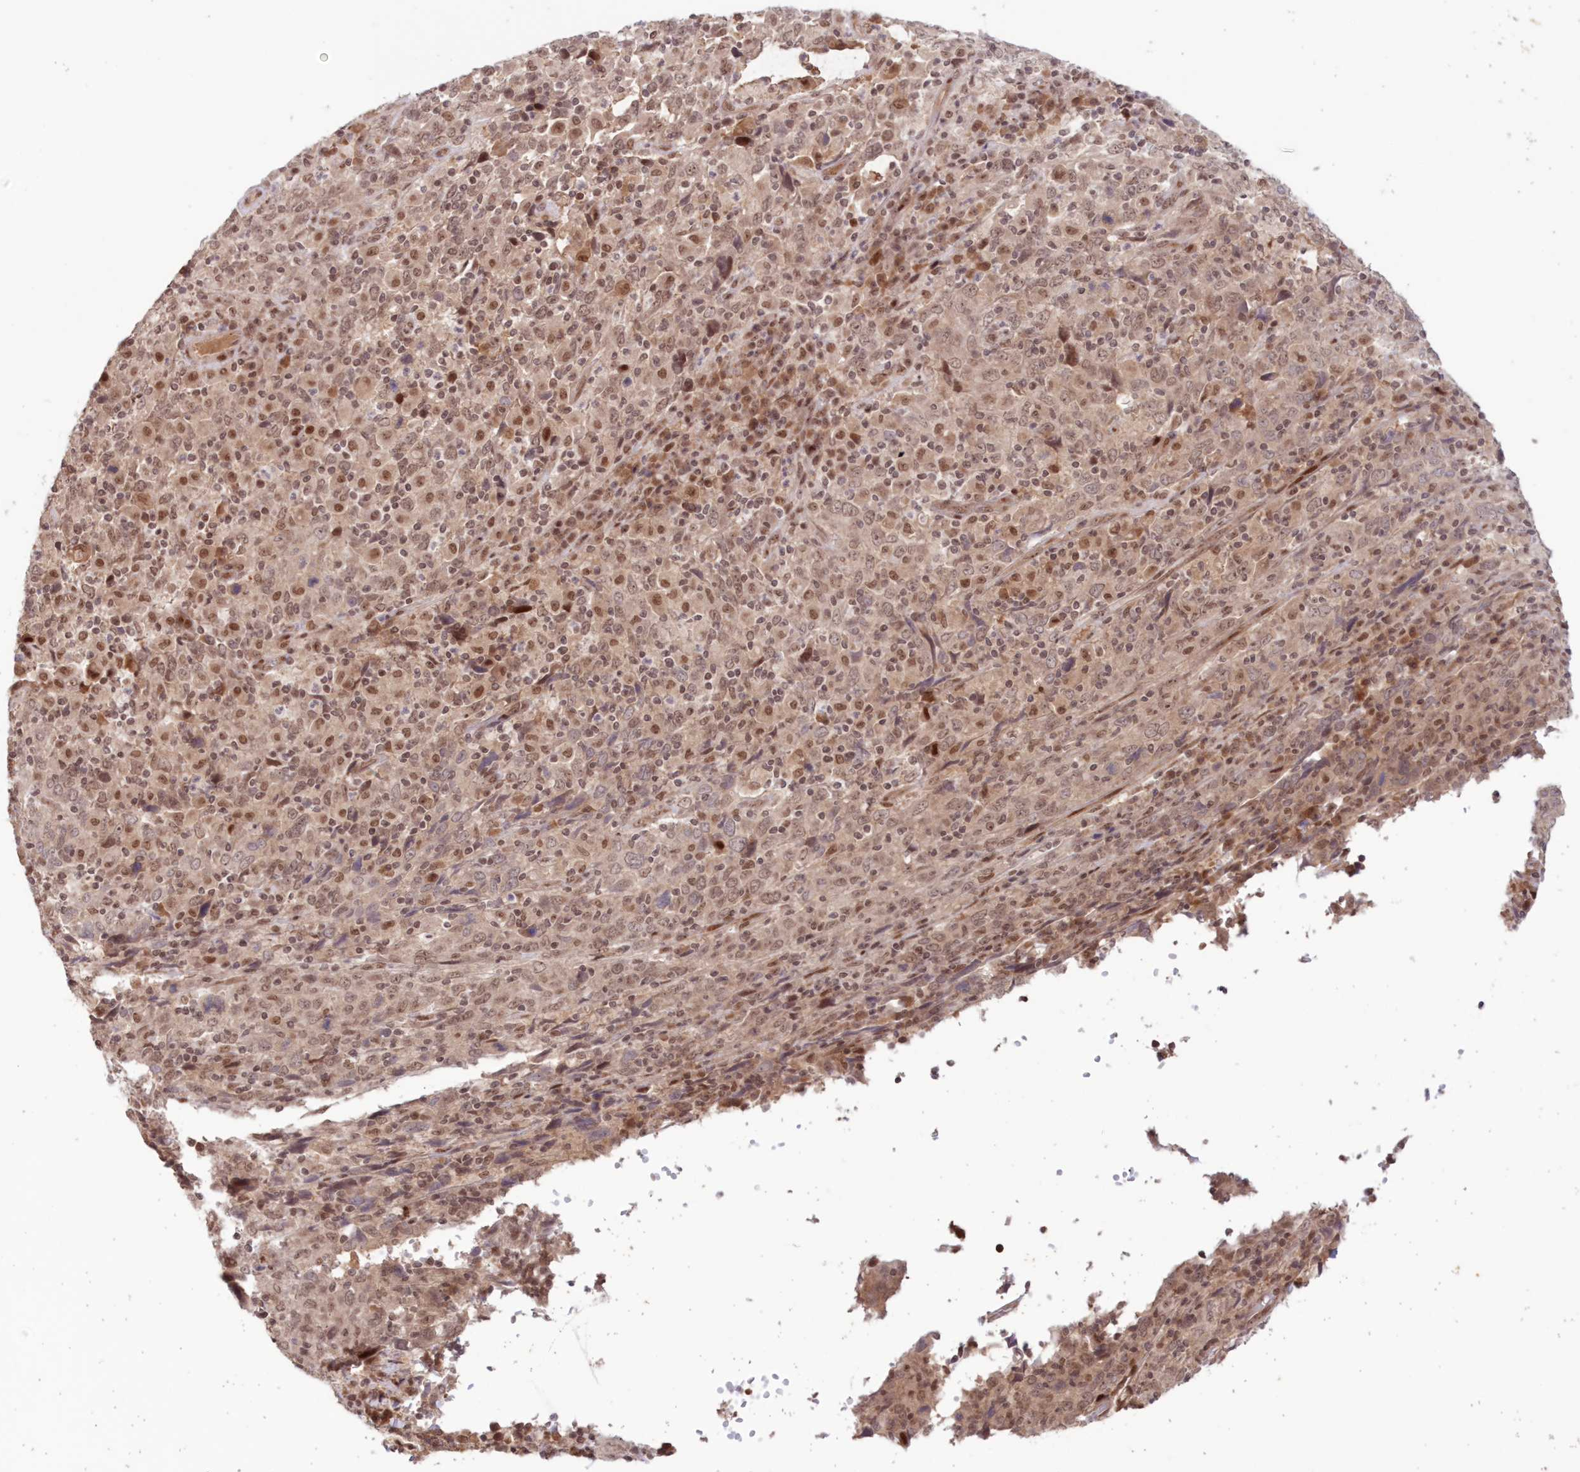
{"staining": {"intensity": "weak", "quantity": "25%-75%", "location": "nuclear"}, "tissue": "cervical cancer", "cell_type": "Tumor cells", "image_type": "cancer", "snomed": [{"axis": "morphology", "description": "Squamous cell carcinoma, NOS"}, {"axis": "topography", "description": "Cervix"}], "caption": "Immunohistochemical staining of human cervical cancer (squamous cell carcinoma) shows low levels of weak nuclear protein expression in approximately 25%-75% of tumor cells.", "gene": "NOA1", "patient": {"sex": "female", "age": 46}}